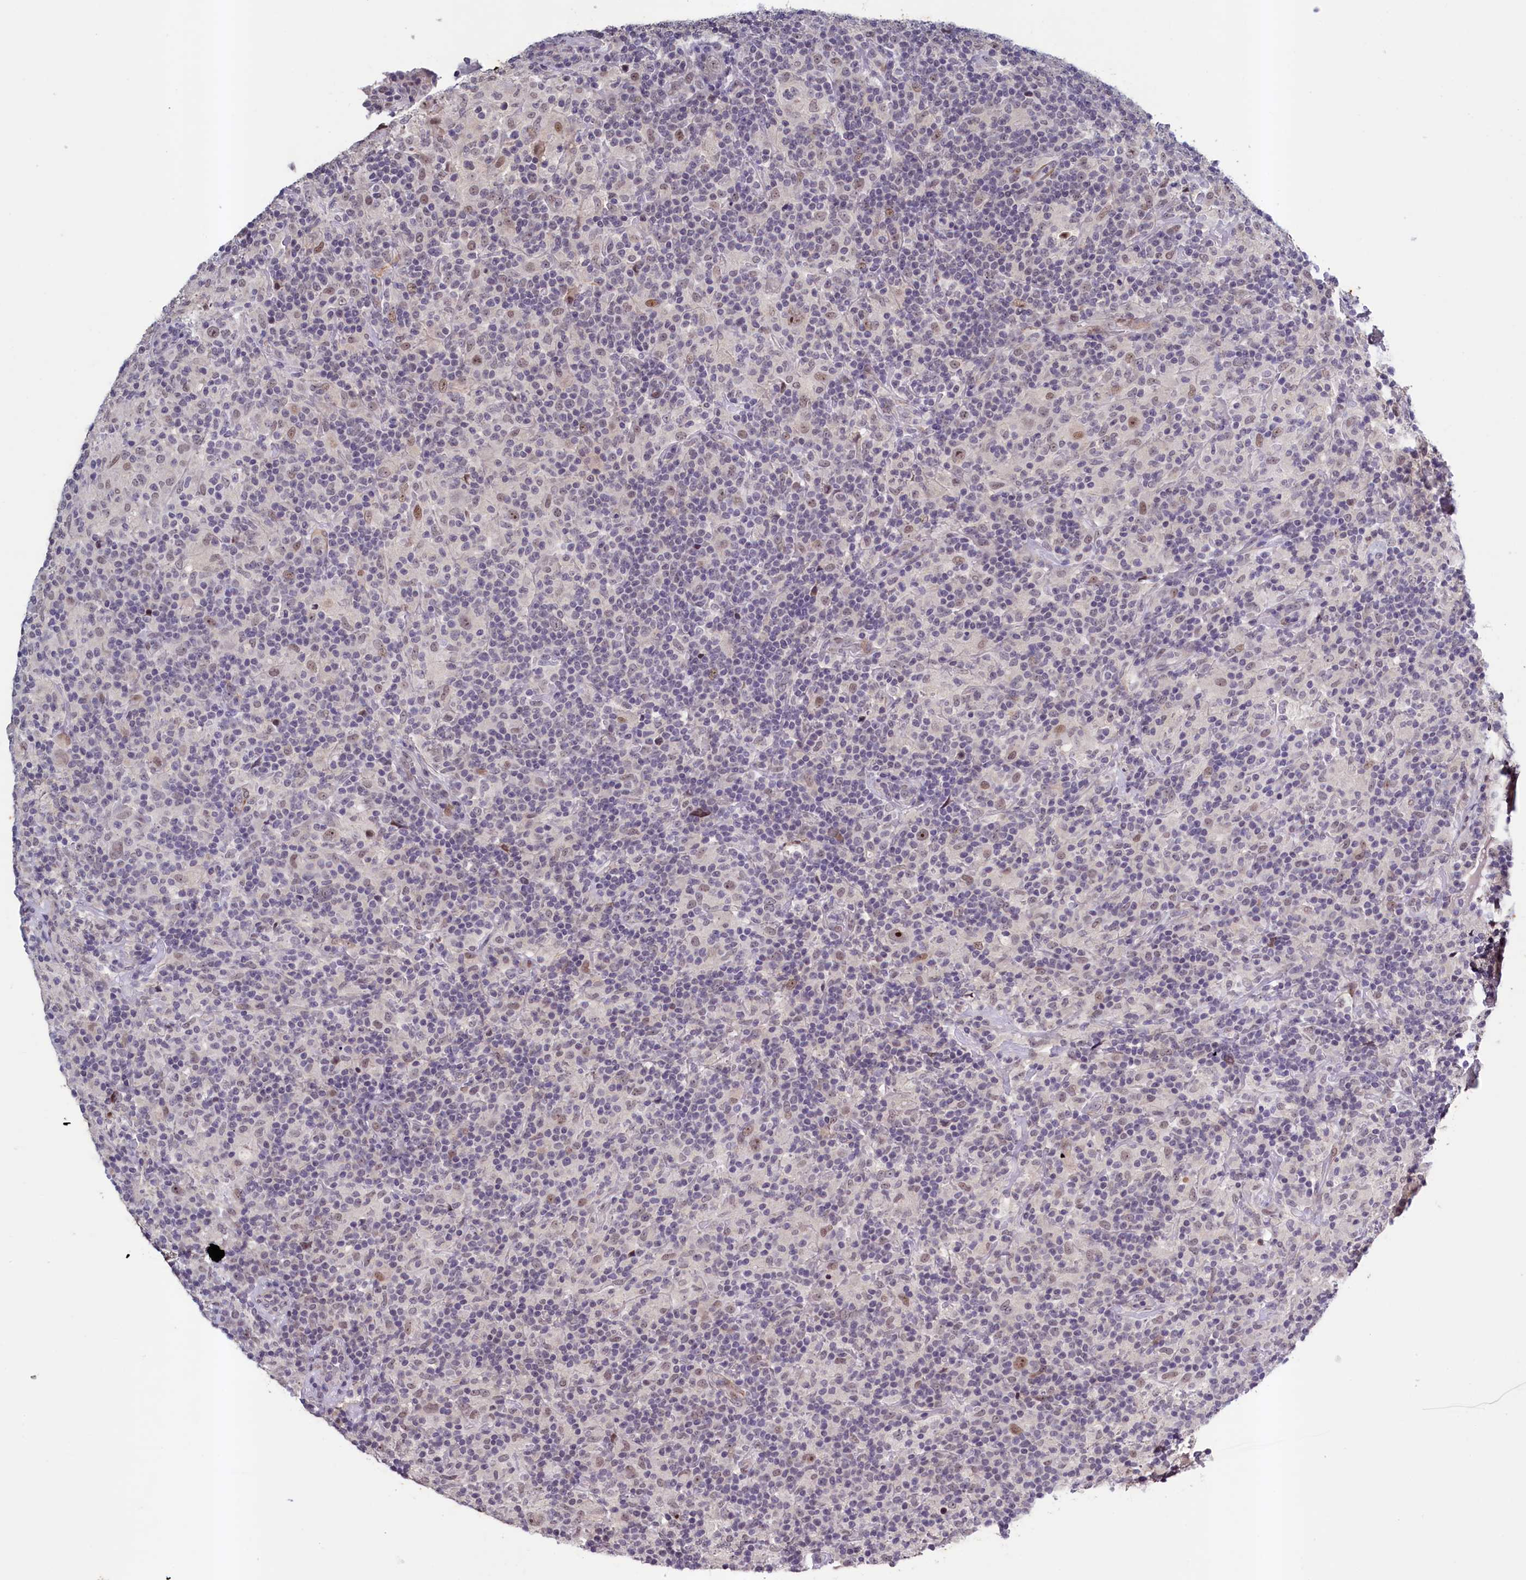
{"staining": {"intensity": "moderate", "quantity": ">75%", "location": "nuclear"}, "tissue": "lymphoma", "cell_type": "Tumor cells", "image_type": "cancer", "snomed": [{"axis": "morphology", "description": "Hodgkin's disease, NOS"}, {"axis": "topography", "description": "Lymph node"}], "caption": "Immunohistochemistry of Hodgkin's disease demonstrates medium levels of moderate nuclear staining in about >75% of tumor cells. (Brightfield microscopy of DAB IHC at high magnification).", "gene": "PACSIN3", "patient": {"sex": "male", "age": 70}}